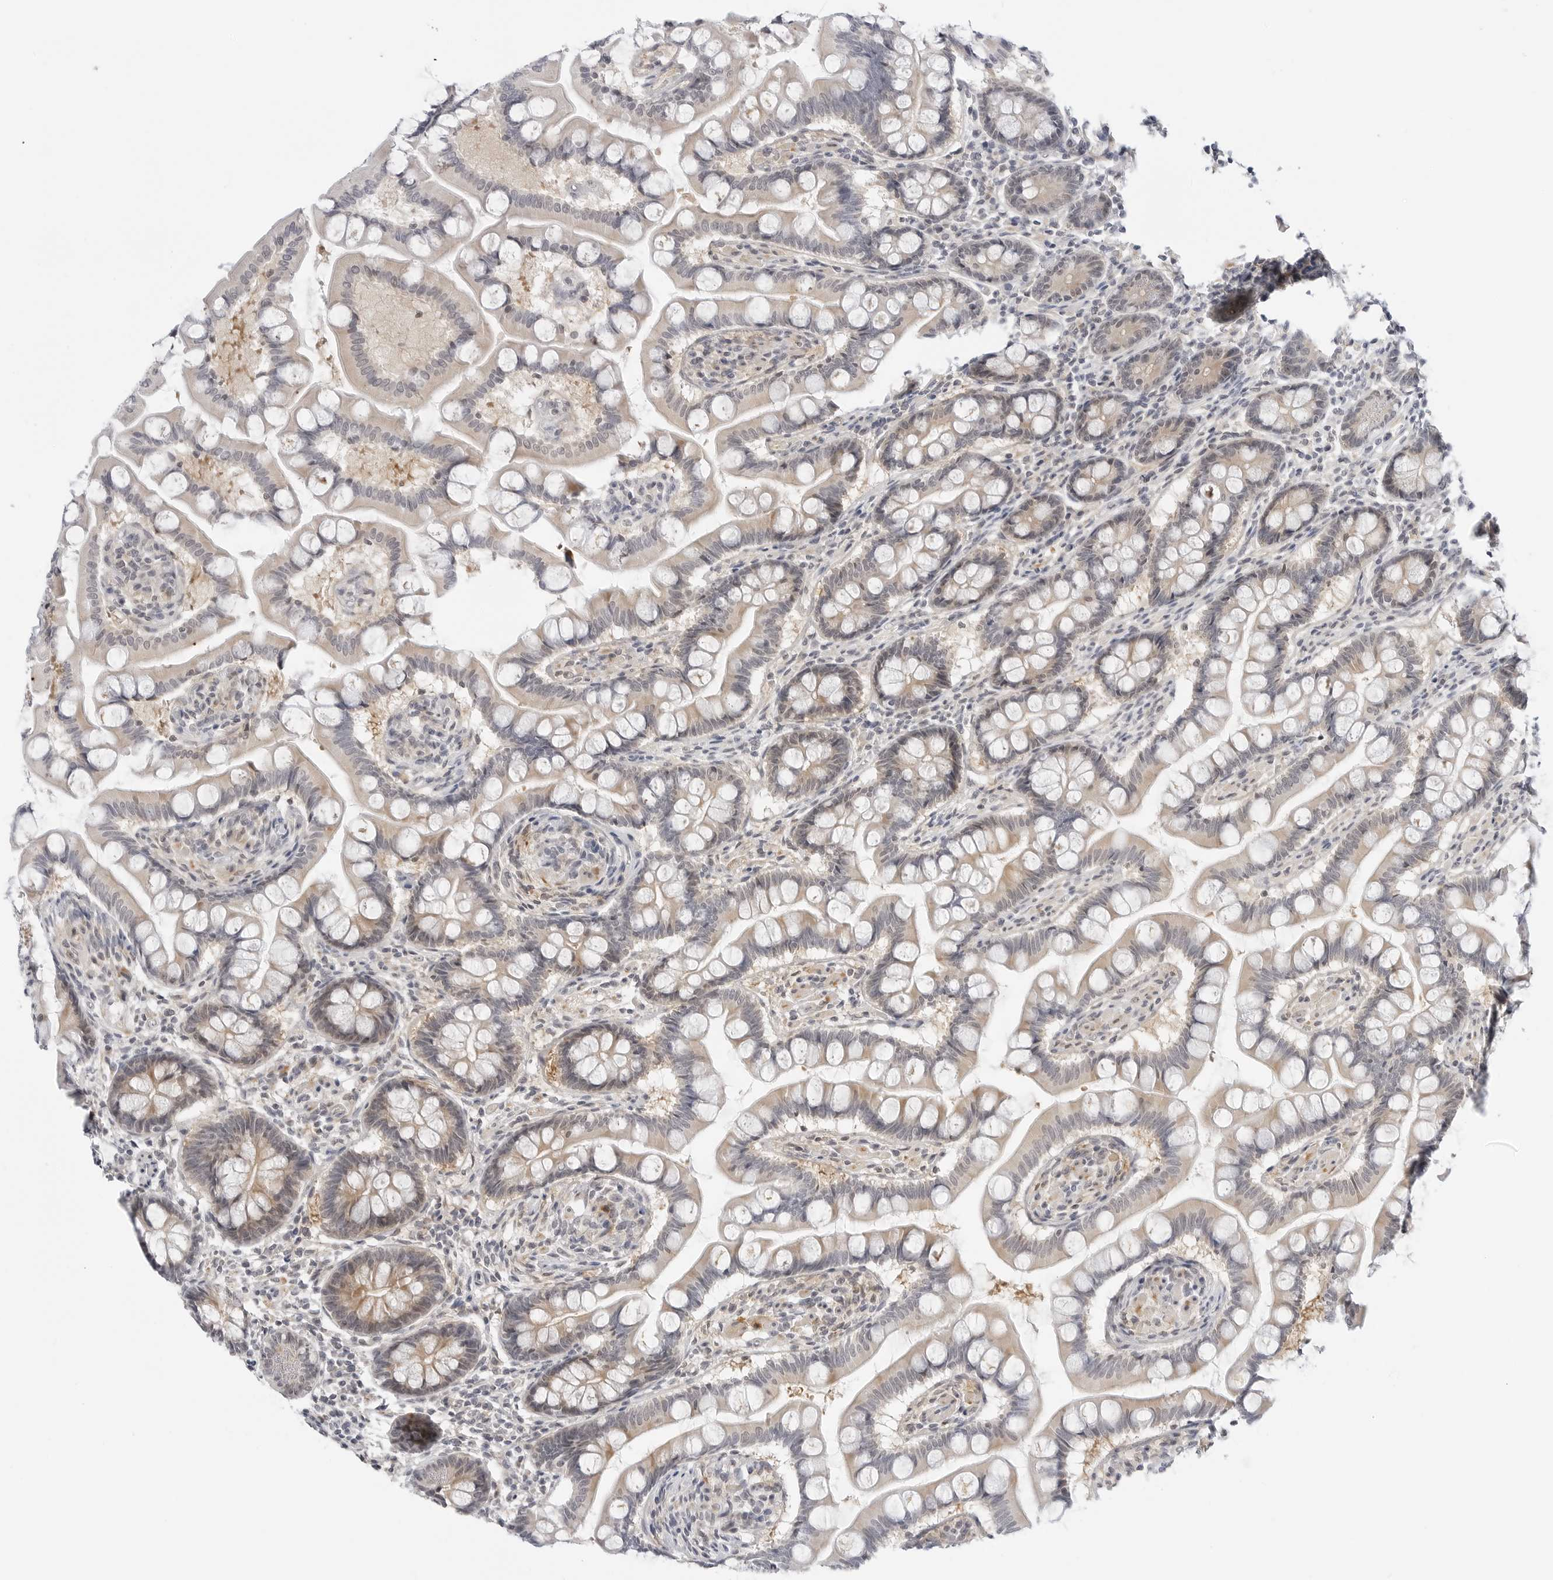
{"staining": {"intensity": "moderate", "quantity": "25%-75%", "location": "cytoplasmic/membranous"}, "tissue": "small intestine", "cell_type": "Glandular cells", "image_type": "normal", "snomed": [{"axis": "morphology", "description": "Normal tissue, NOS"}, {"axis": "topography", "description": "Small intestine"}], "caption": "Immunohistochemical staining of normal human small intestine demonstrates medium levels of moderate cytoplasmic/membranous staining in approximately 25%-75% of glandular cells.", "gene": "MAP2K5", "patient": {"sex": "male", "age": 41}}